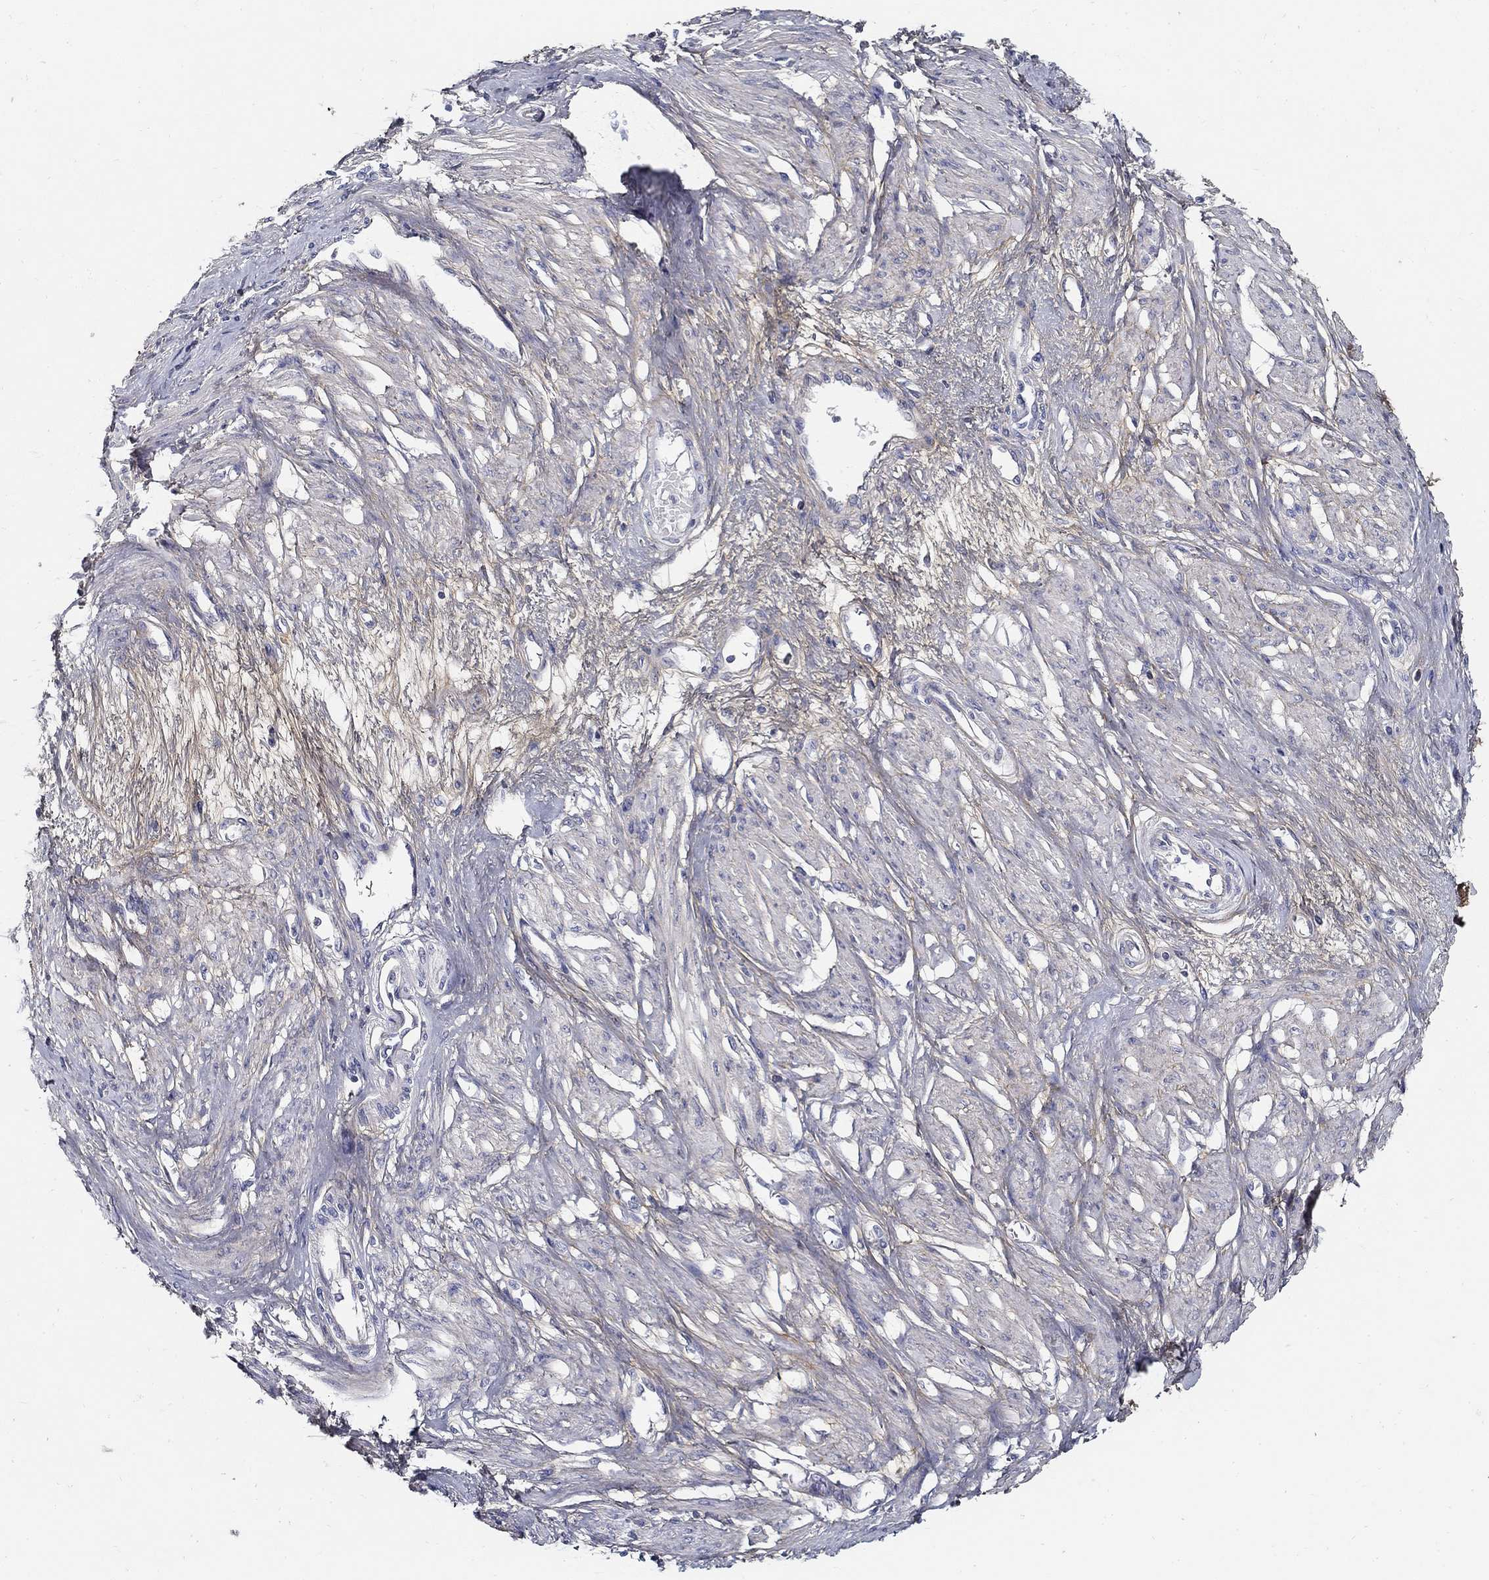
{"staining": {"intensity": "negative", "quantity": "none", "location": "none"}, "tissue": "smooth muscle", "cell_type": "Smooth muscle cells", "image_type": "normal", "snomed": [{"axis": "morphology", "description": "Normal tissue, NOS"}, {"axis": "topography", "description": "Smooth muscle"}, {"axis": "topography", "description": "Uterus"}], "caption": "Protein analysis of normal smooth muscle demonstrates no significant positivity in smooth muscle cells.", "gene": "TGFBI", "patient": {"sex": "female", "age": 39}}